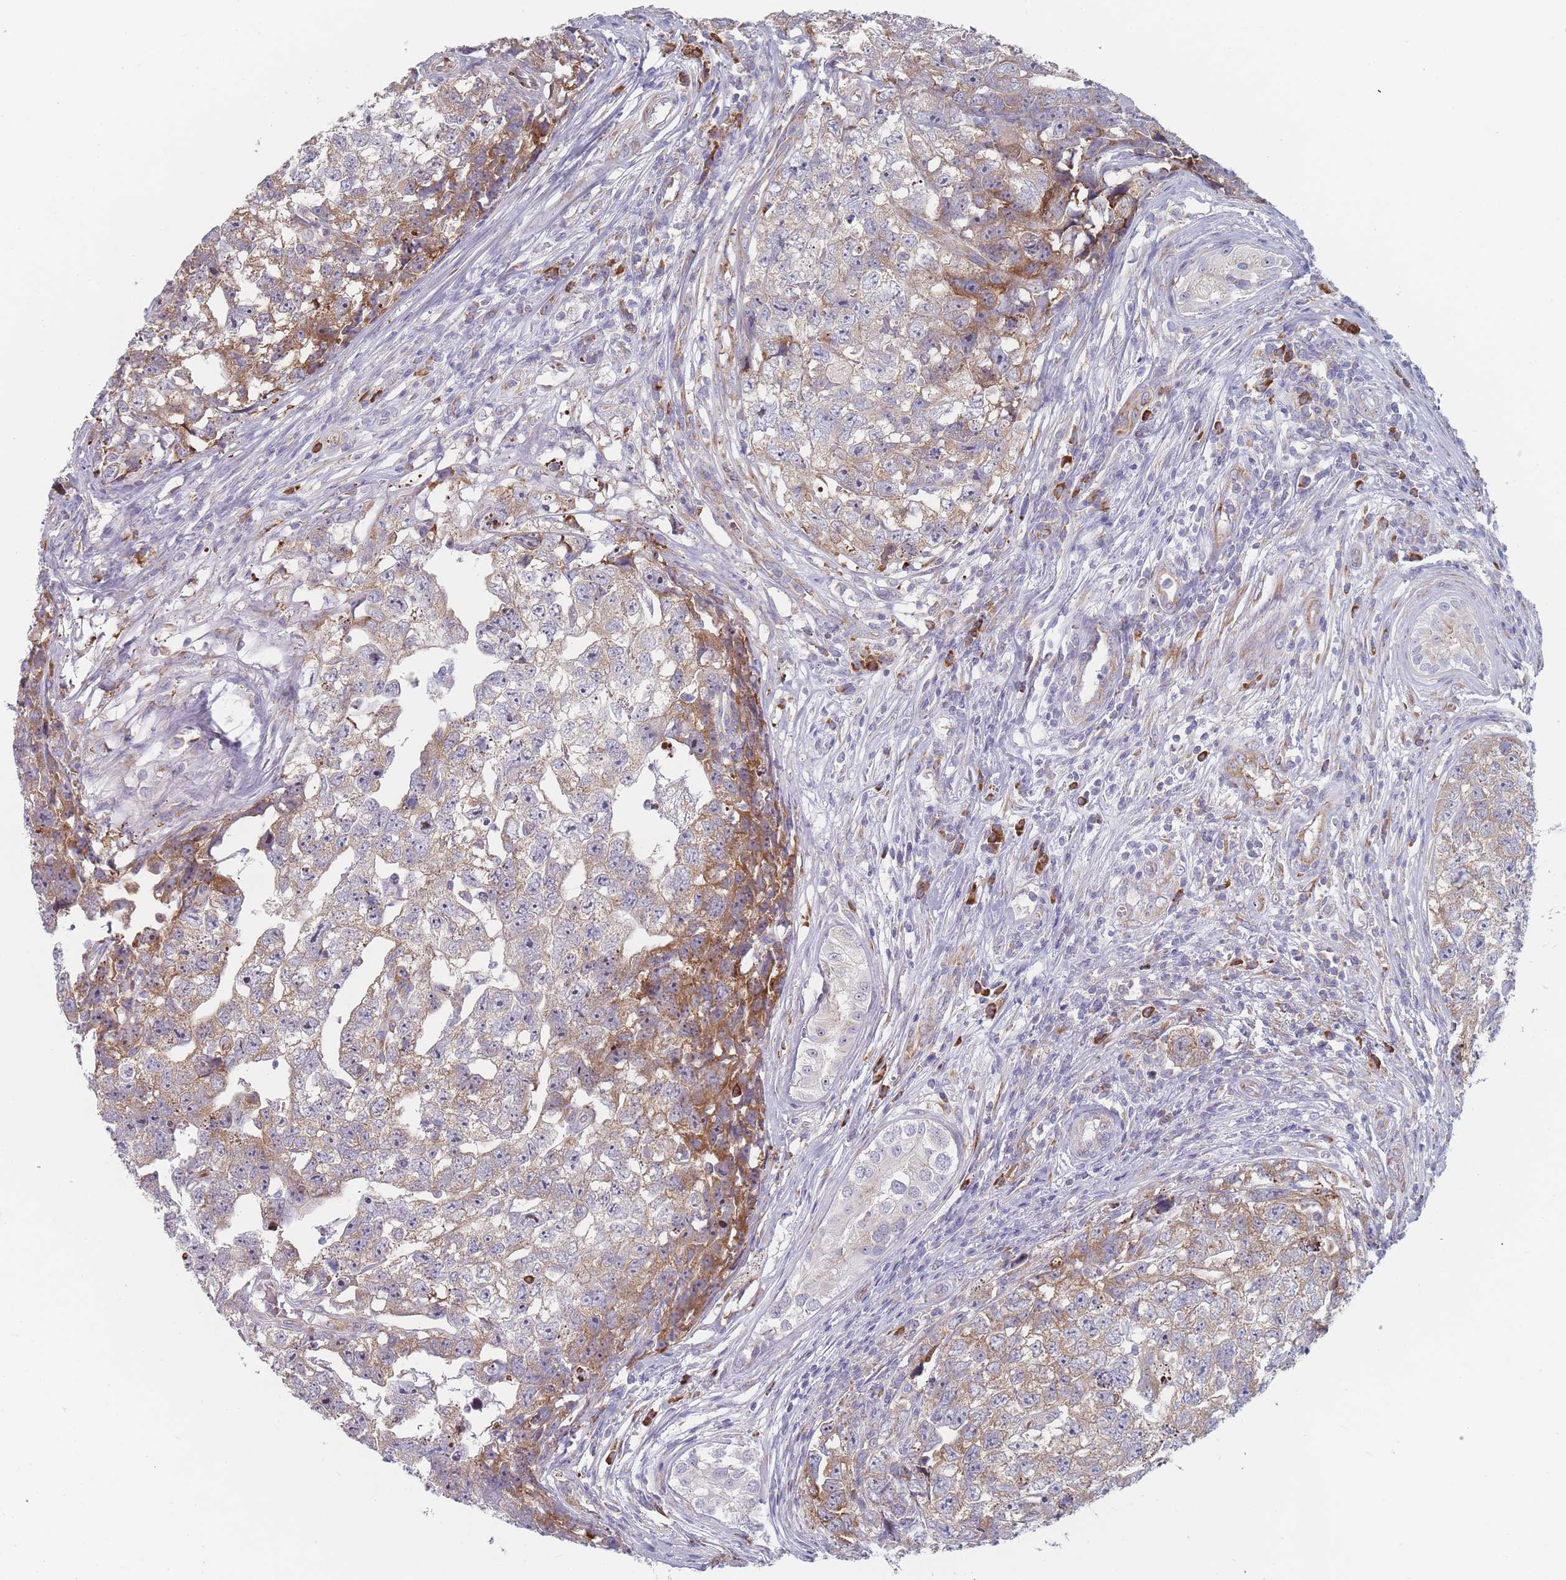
{"staining": {"intensity": "moderate", "quantity": "<25%", "location": "cytoplasmic/membranous"}, "tissue": "testis cancer", "cell_type": "Tumor cells", "image_type": "cancer", "snomed": [{"axis": "morphology", "description": "Carcinoma, Embryonal, NOS"}, {"axis": "topography", "description": "Testis"}], "caption": "DAB immunohistochemical staining of embryonal carcinoma (testis) demonstrates moderate cytoplasmic/membranous protein expression in about <25% of tumor cells.", "gene": "CACNG5", "patient": {"sex": "male", "age": 22}}